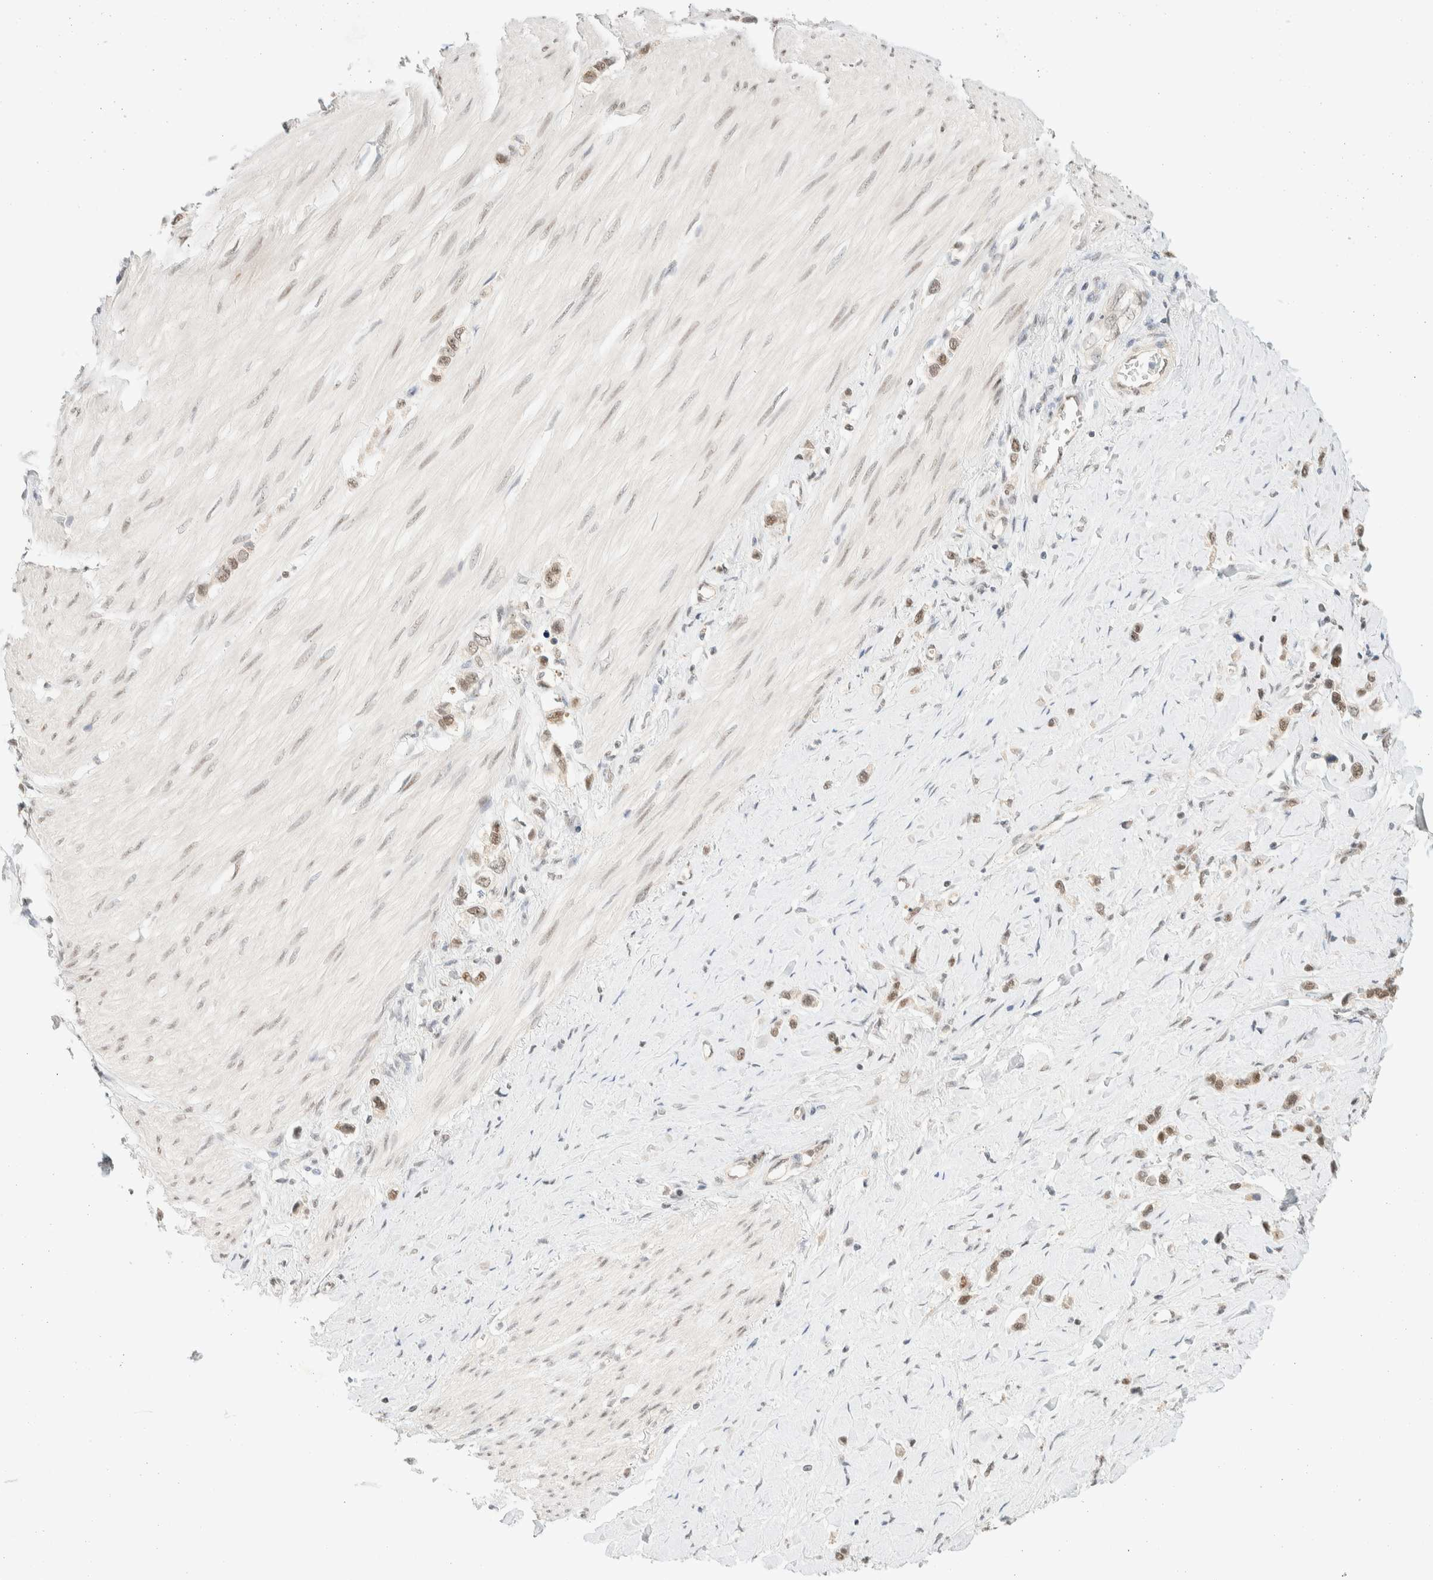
{"staining": {"intensity": "weak", "quantity": "25%-75%", "location": "nuclear"}, "tissue": "stomach cancer", "cell_type": "Tumor cells", "image_type": "cancer", "snomed": [{"axis": "morphology", "description": "Adenocarcinoma, NOS"}, {"axis": "topography", "description": "Stomach"}], "caption": "Protein expression analysis of human stomach cancer (adenocarcinoma) reveals weak nuclear expression in approximately 25%-75% of tumor cells. The protein is shown in brown color, while the nuclei are stained blue.", "gene": "PYGO2", "patient": {"sex": "female", "age": 65}}